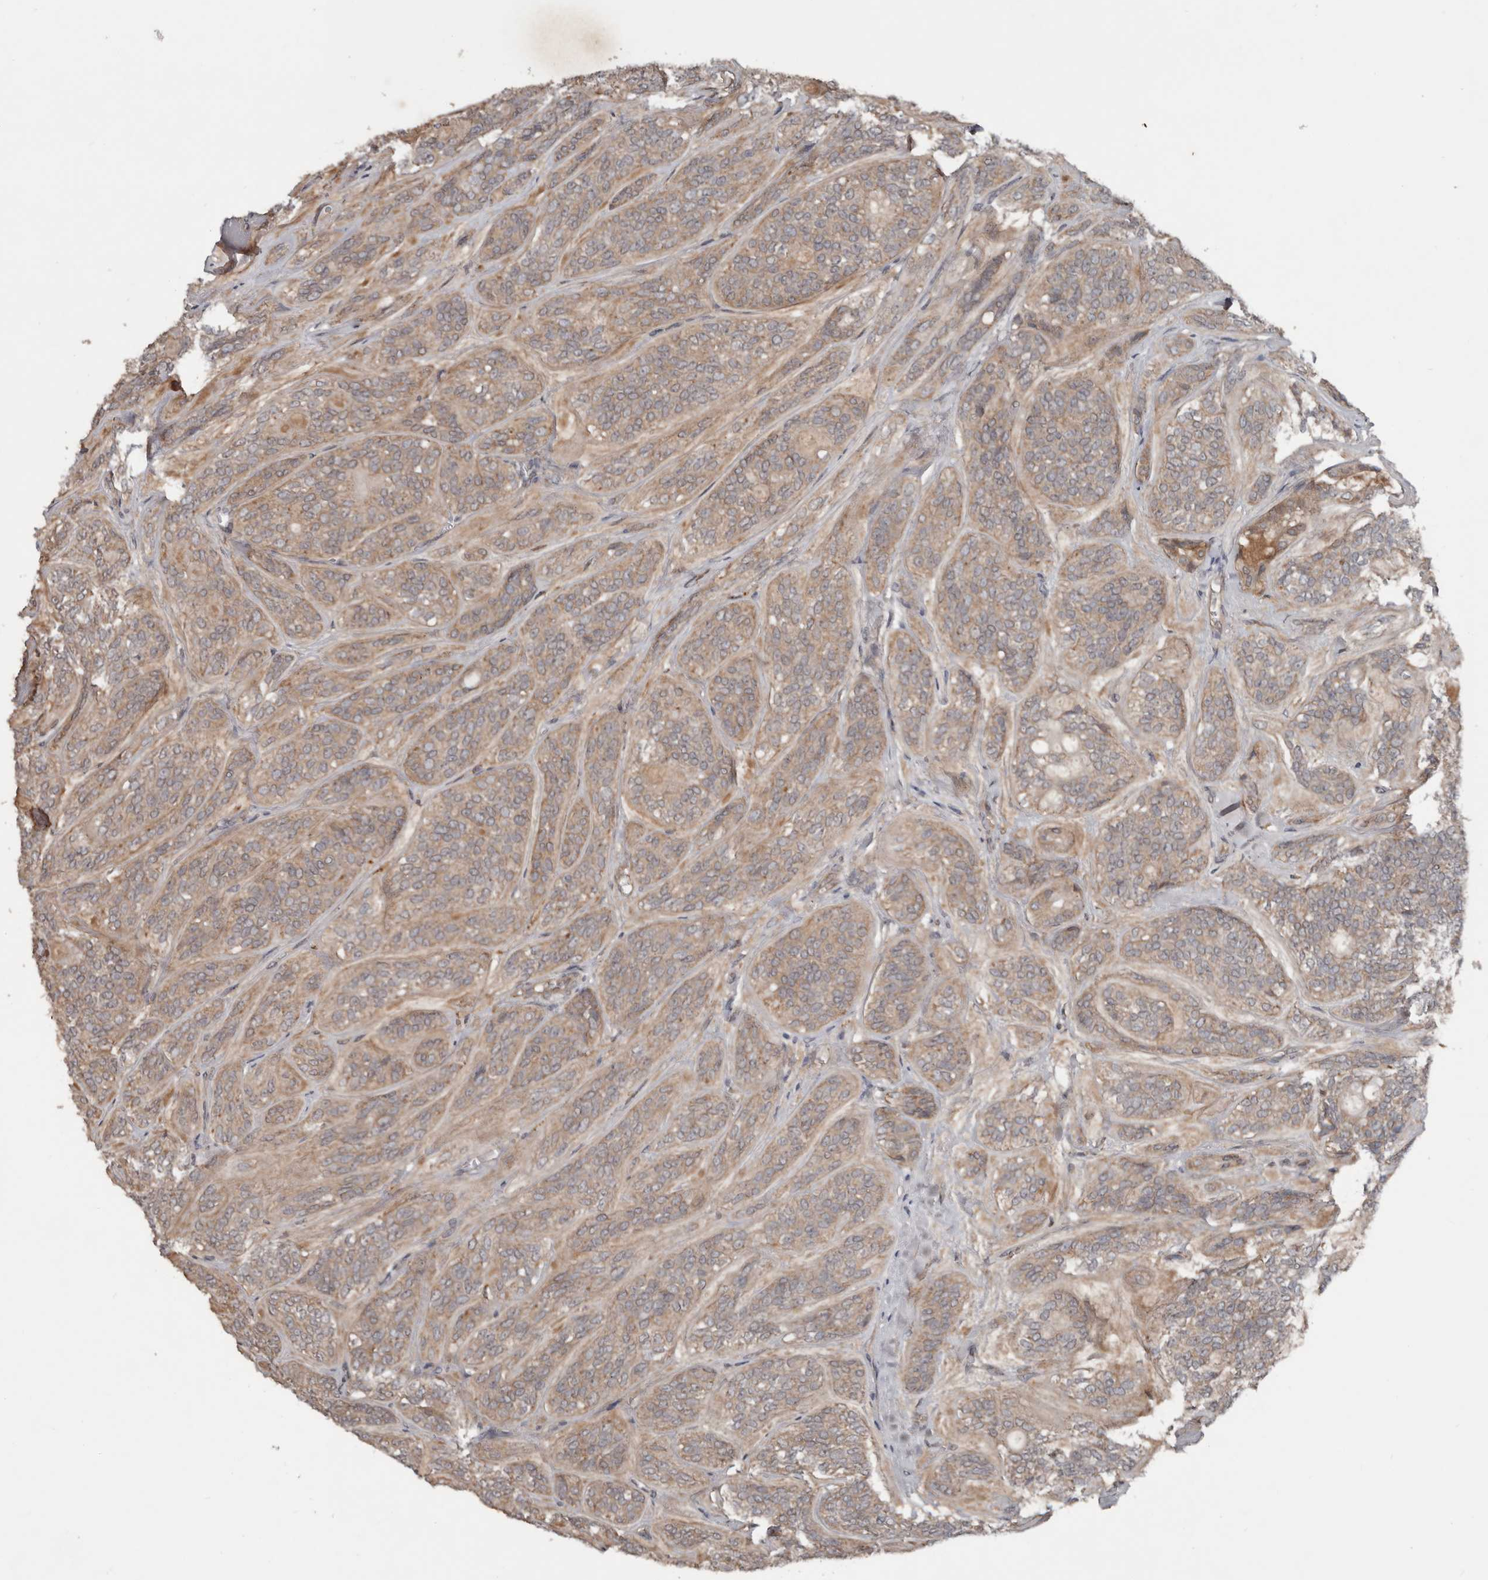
{"staining": {"intensity": "weak", "quantity": ">75%", "location": "cytoplasmic/membranous"}, "tissue": "head and neck cancer", "cell_type": "Tumor cells", "image_type": "cancer", "snomed": [{"axis": "morphology", "description": "Adenocarcinoma, NOS"}, {"axis": "topography", "description": "Head-Neck"}], "caption": "Tumor cells reveal low levels of weak cytoplasmic/membranous expression in about >75% of cells in head and neck adenocarcinoma.", "gene": "DNAJB4", "patient": {"sex": "male", "age": 66}}